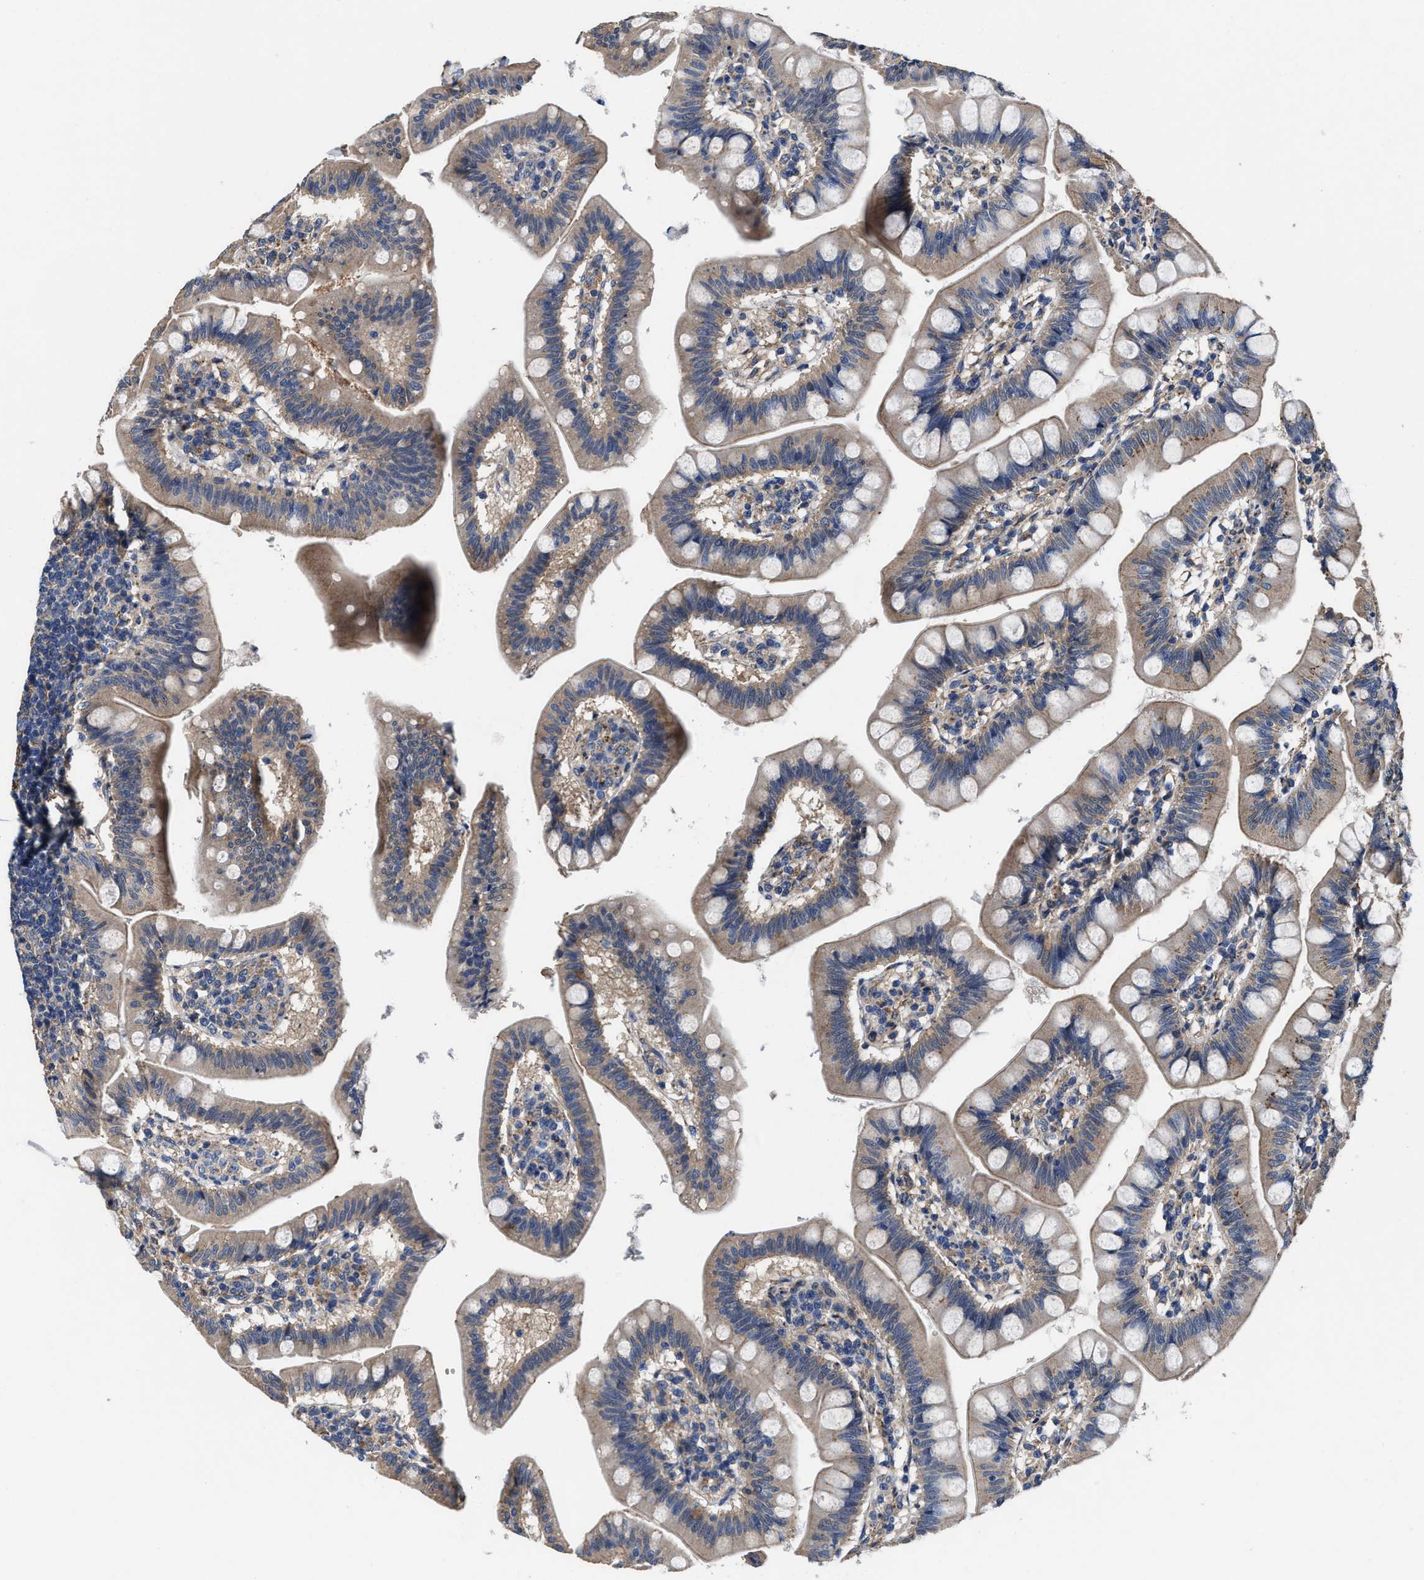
{"staining": {"intensity": "moderate", "quantity": ">75%", "location": "cytoplasmic/membranous"}, "tissue": "small intestine", "cell_type": "Glandular cells", "image_type": "normal", "snomed": [{"axis": "morphology", "description": "Normal tissue, NOS"}, {"axis": "topography", "description": "Small intestine"}], "caption": "High-power microscopy captured an IHC image of unremarkable small intestine, revealing moderate cytoplasmic/membranous positivity in about >75% of glandular cells.", "gene": "IDNK", "patient": {"sex": "male", "age": 7}}